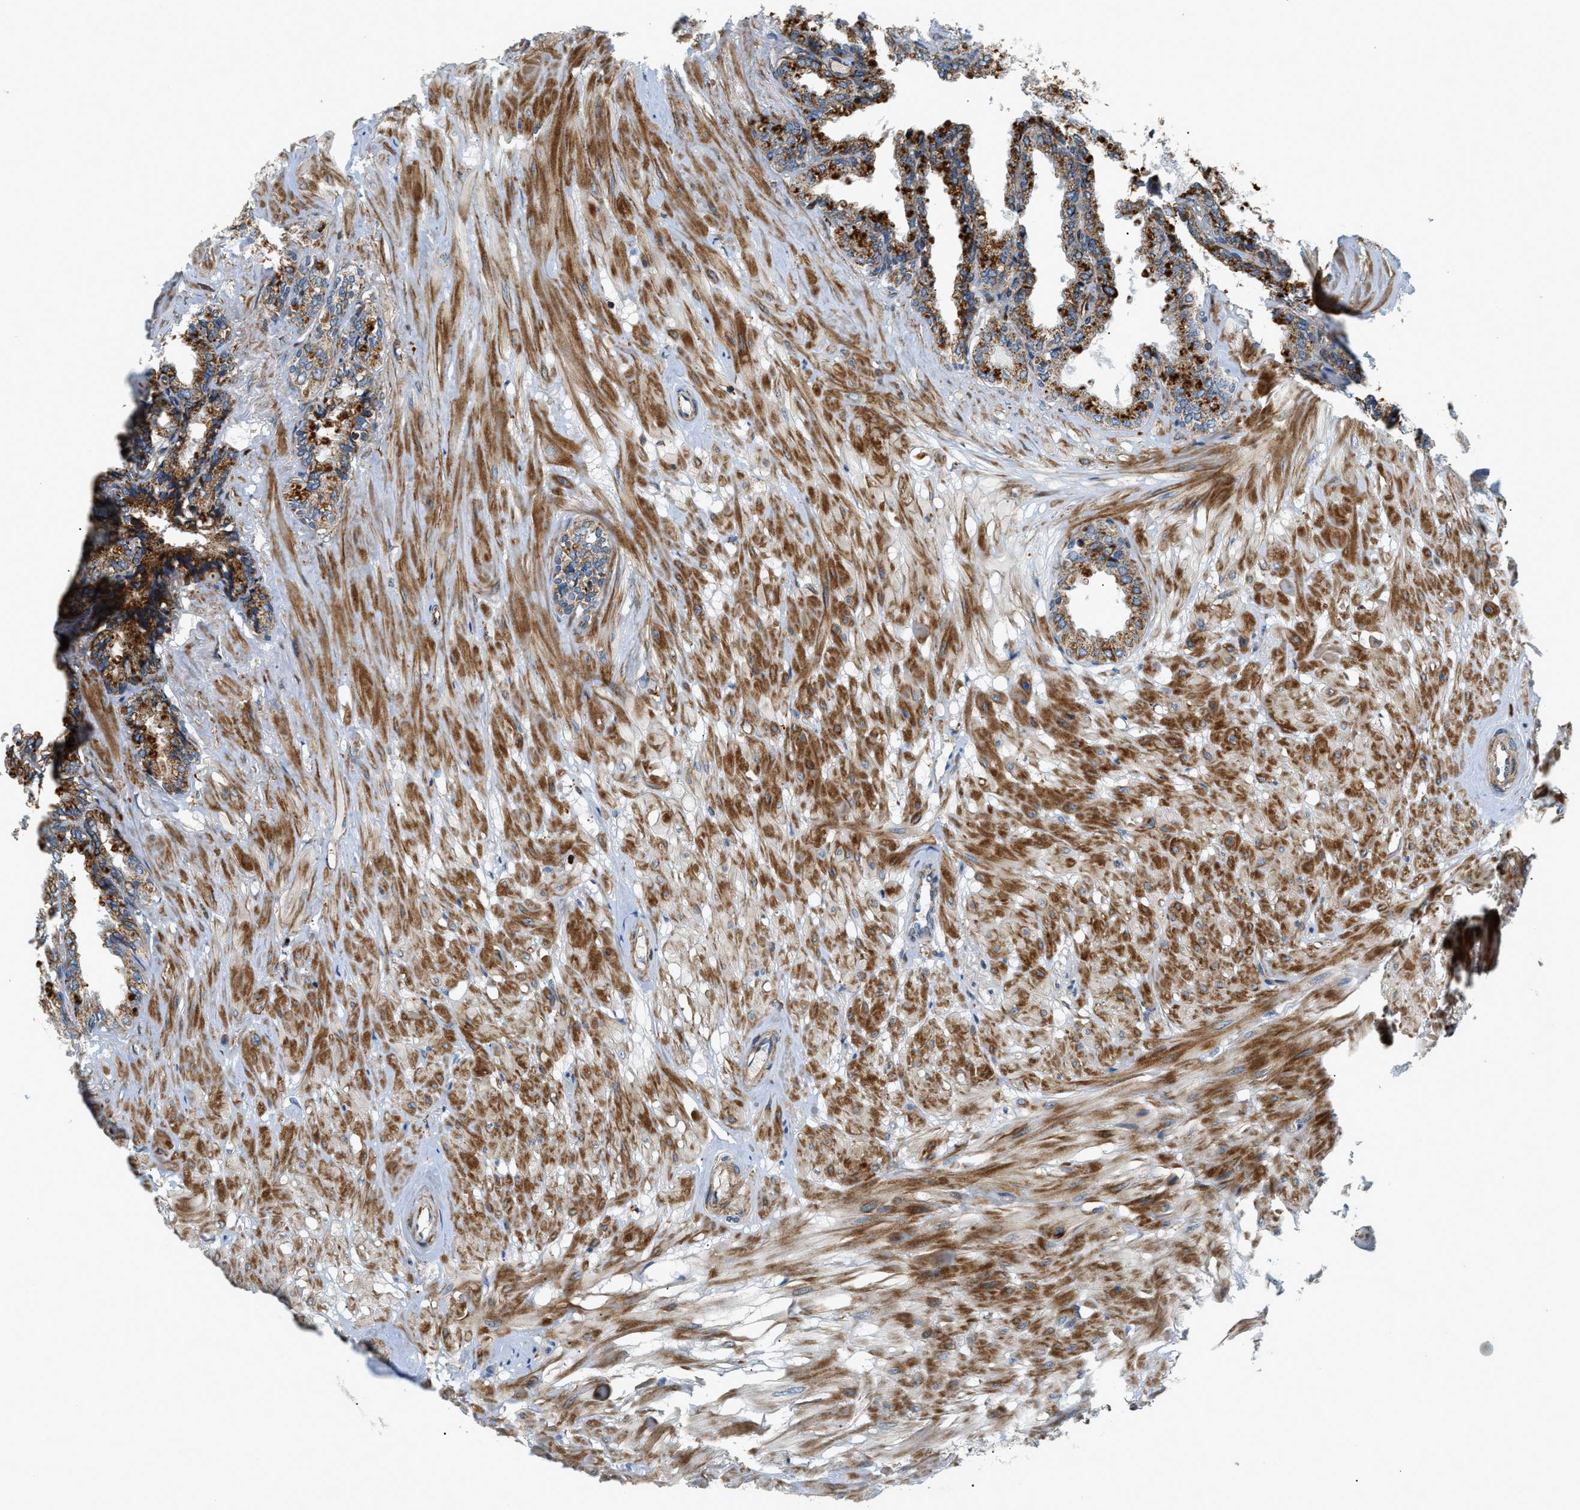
{"staining": {"intensity": "strong", "quantity": "25%-75%", "location": "cytoplasmic/membranous"}, "tissue": "seminal vesicle", "cell_type": "Glandular cells", "image_type": "normal", "snomed": [{"axis": "morphology", "description": "Normal tissue, NOS"}, {"axis": "topography", "description": "Seminal veicle"}], "caption": "Human seminal vesicle stained with a protein marker demonstrates strong staining in glandular cells.", "gene": "DHODH", "patient": {"sex": "male", "age": 46}}